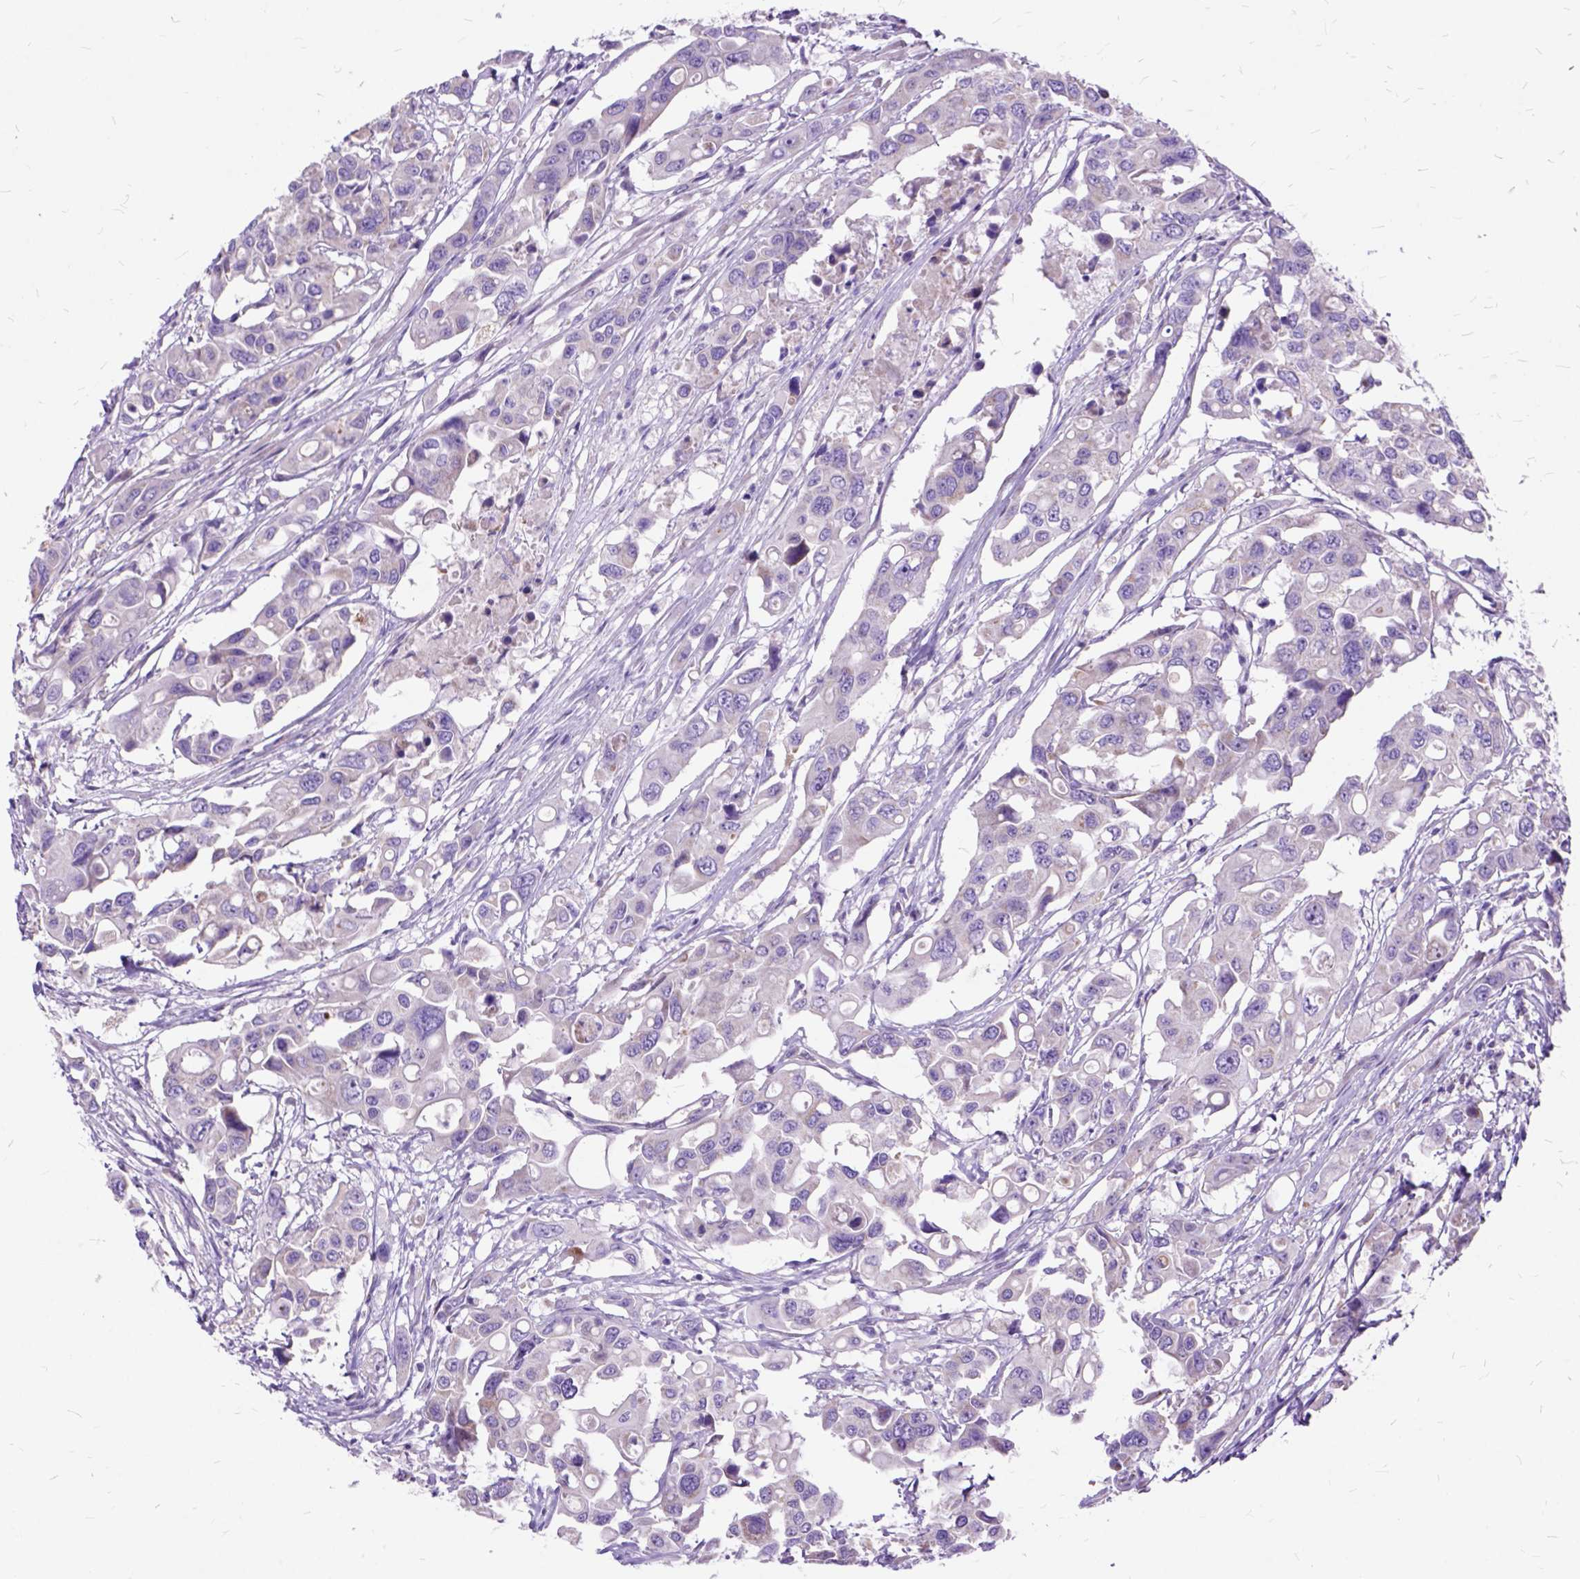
{"staining": {"intensity": "negative", "quantity": "none", "location": "none"}, "tissue": "colorectal cancer", "cell_type": "Tumor cells", "image_type": "cancer", "snomed": [{"axis": "morphology", "description": "Adenocarcinoma, NOS"}, {"axis": "topography", "description": "Colon"}], "caption": "This is a photomicrograph of IHC staining of colorectal cancer (adenocarcinoma), which shows no staining in tumor cells.", "gene": "CTAG2", "patient": {"sex": "male", "age": 77}}